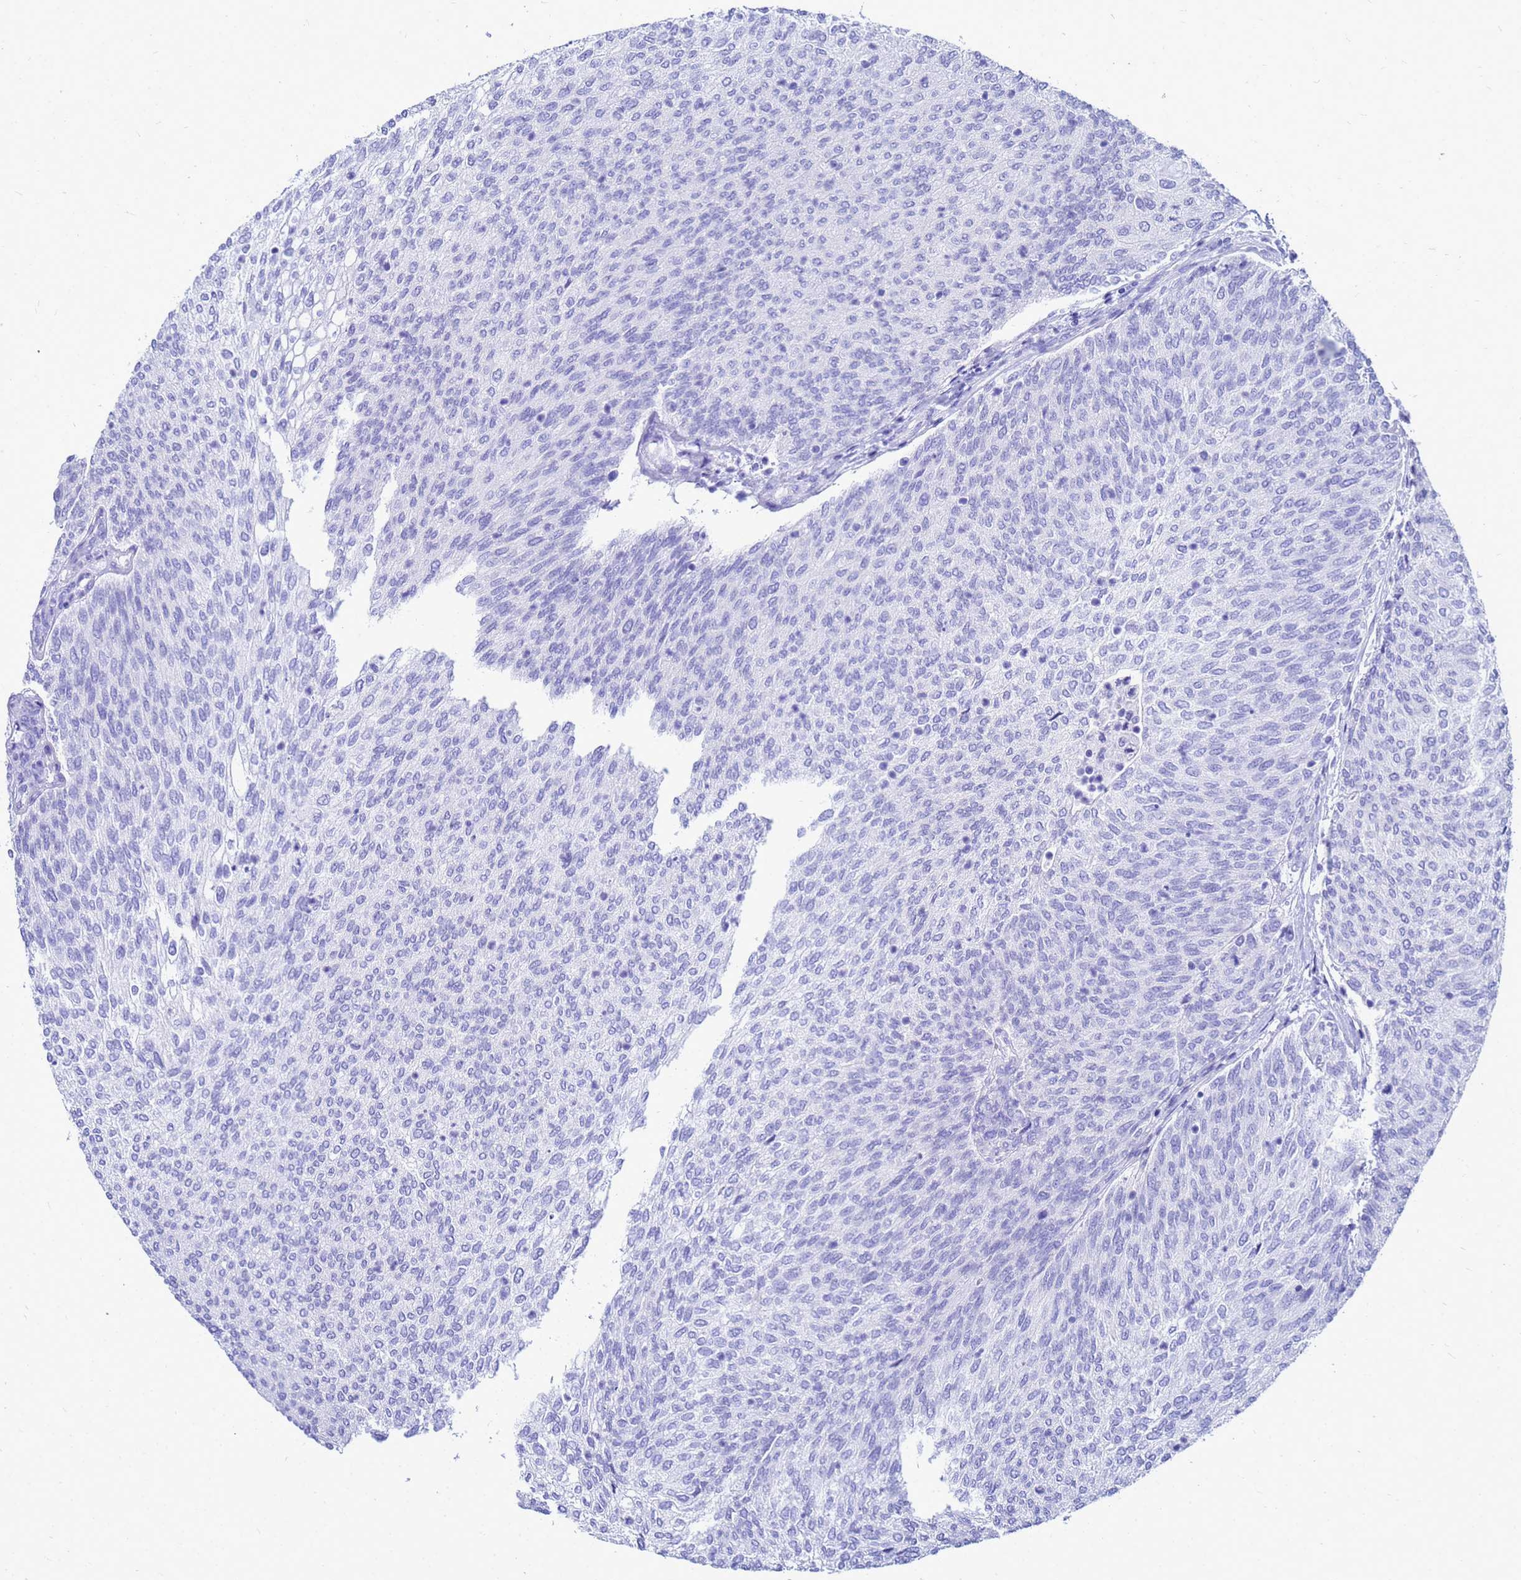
{"staining": {"intensity": "negative", "quantity": "none", "location": "none"}, "tissue": "urothelial cancer", "cell_type": "Tumor cells", "image_type": "cancer", "snomed": [{"axis": "morphology", "description": "Urothelial carcinoma, Low grade"}, {"axis": "topography", "description": "Urinary bladder"}], "caption": "Human urothelial cancer stained for a protein using IHC displays no staining in tumor cells.", "gene": "CKB", "patient": {"sex": "female", "age": 79}}